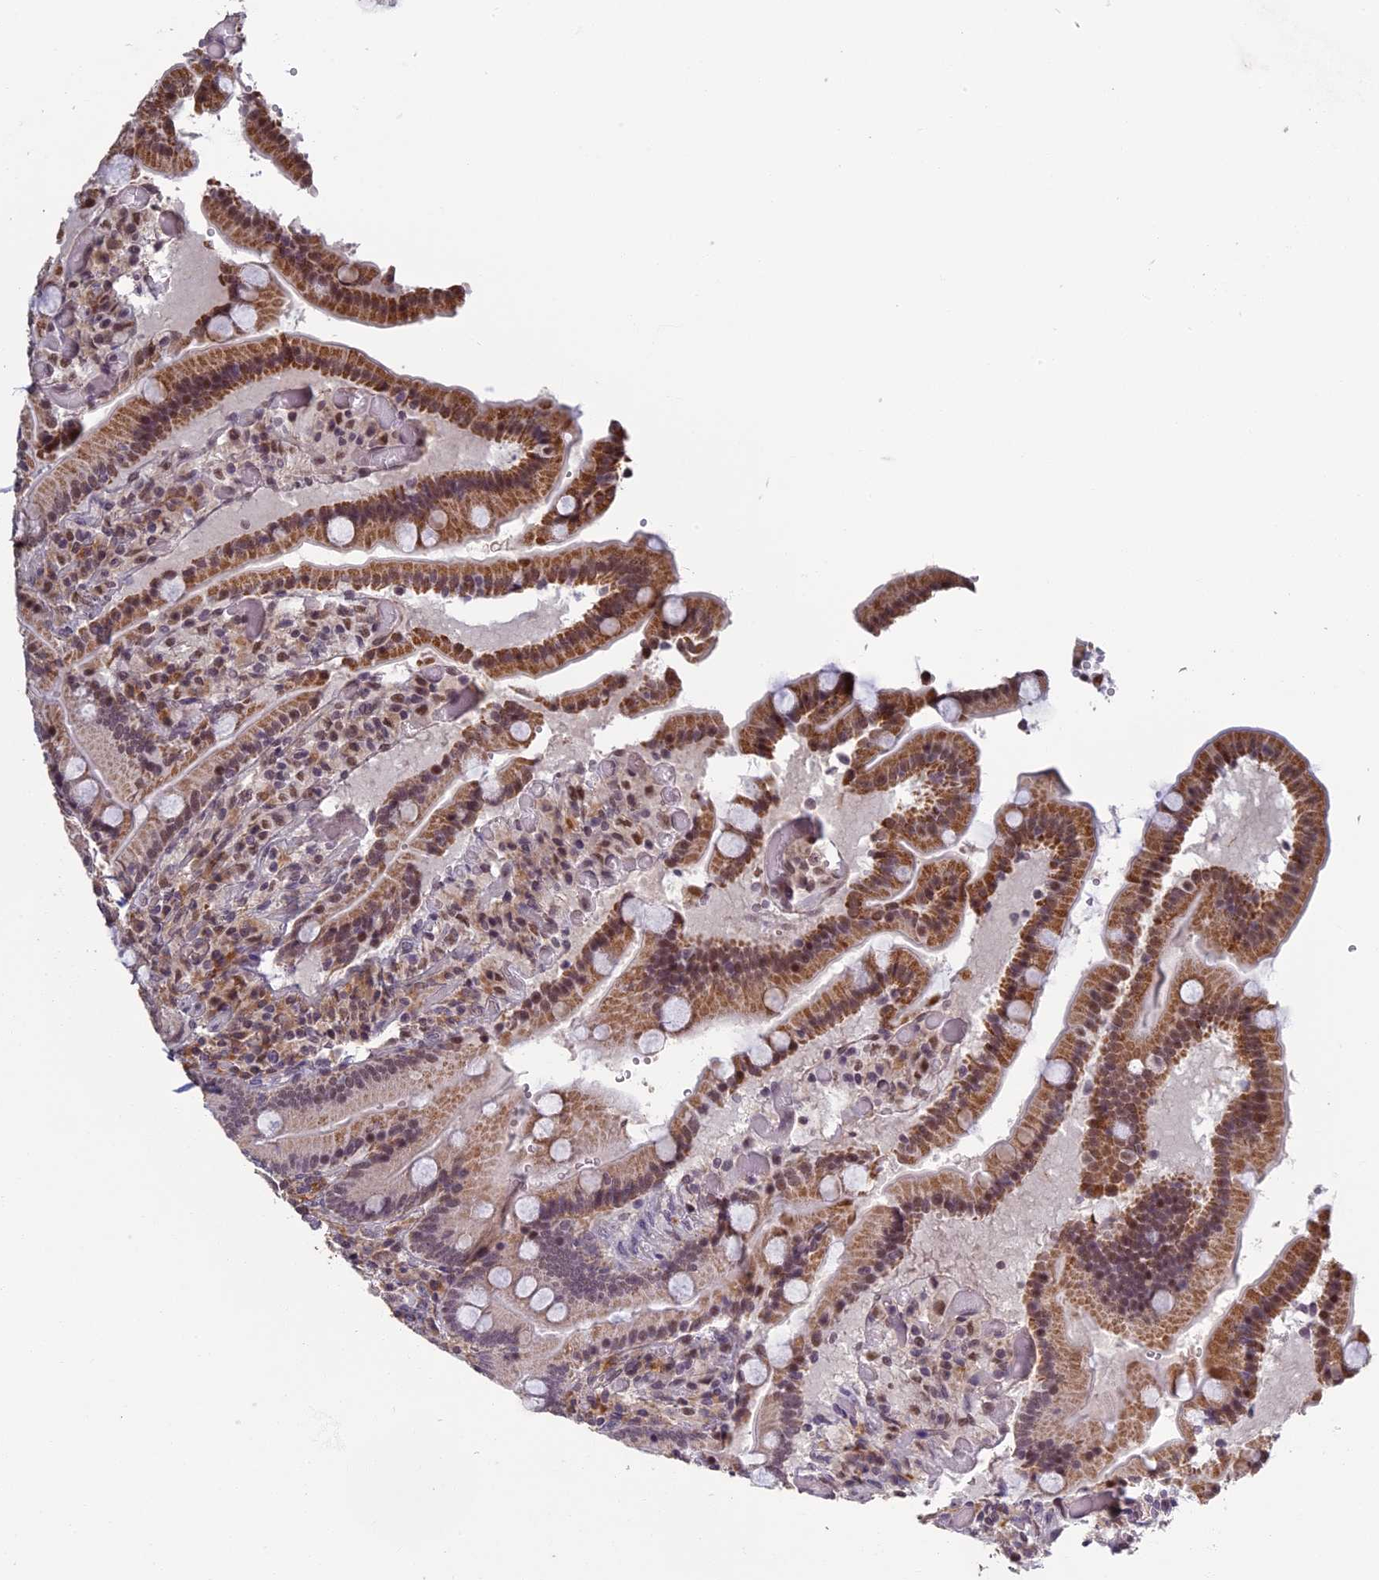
{"staining": {"intensity": "moderate", "quantity": ">75%", "location": "cytoplasmic/membranous,nuclear"}, "tissue": "duodenum", "cell_type": "Glandular cells", "image_type": "normal", "snomed": [{"axis": "morphology", "description": "Normal tissue, NOS"}, {"axis": "topography", "description": "Duodenum"}], "caption": "High-power microscopy captured an IHC image of benign duodenum, revealing moderate cytoplasmic/membranous,nuclear staining in approximately >75% of glandular cells.", "gene": "MORF4L1", "patient": {"sex": "female", "age": 62}}